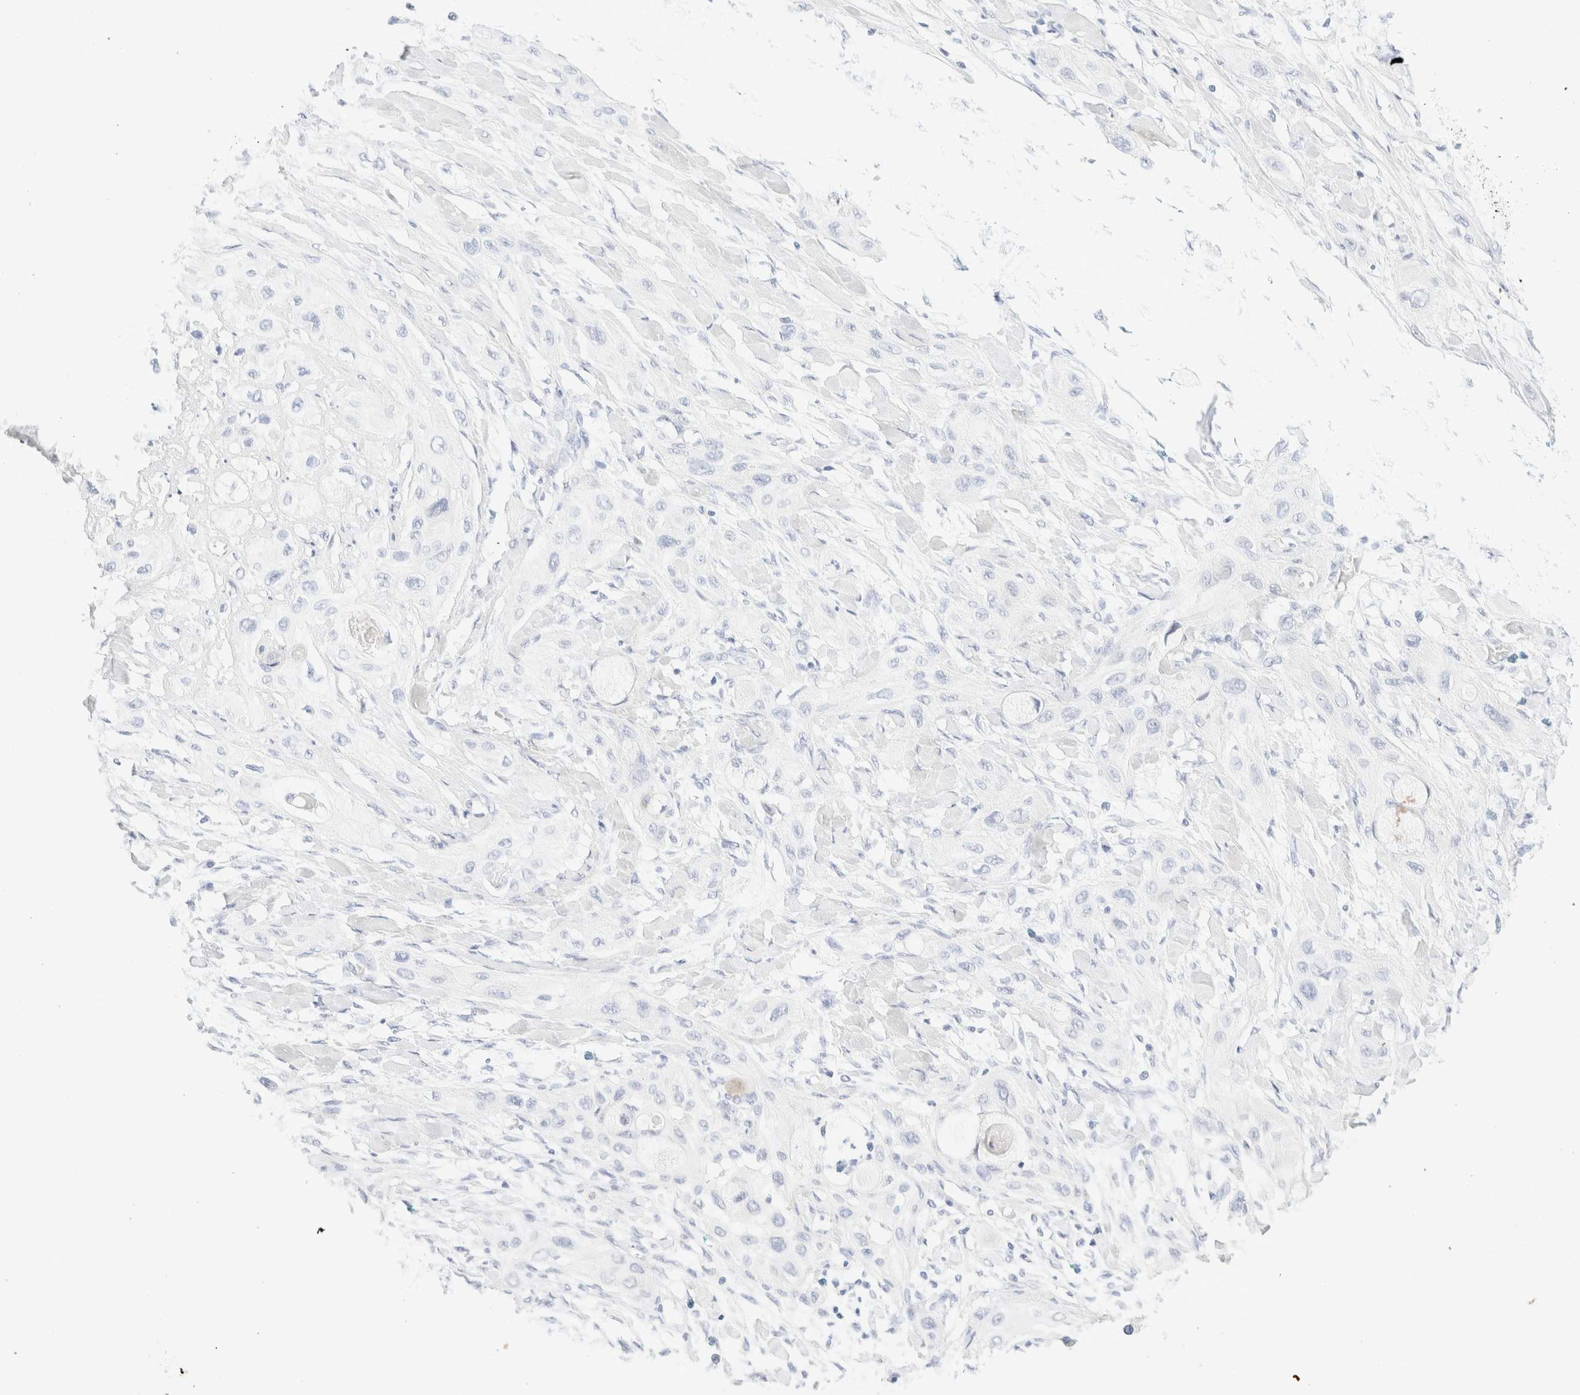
{"staining": {"intensity": "negative", "quantity": "none", "location": "none"}, "tissue": "lung cancer", "cell_type": "Tumor cells", "image_type": "cancer", "snomed": [{"axis": "morphology", "description": "Squamous cell carcinoma, NOS"}, {"axis": "topography", "description": "Lung"}], "caption": "Lung squamous cell carcinoma was stained to show a protein in brown. There is no significant positivity in tumor cells. Brightfield microscopy of immunohistochemistry stained with DAB (brown) and hematoxylin (blue), captured at high magnification.", "gene": "KRT15", "patient": {"sex": "female", "age": 47}}